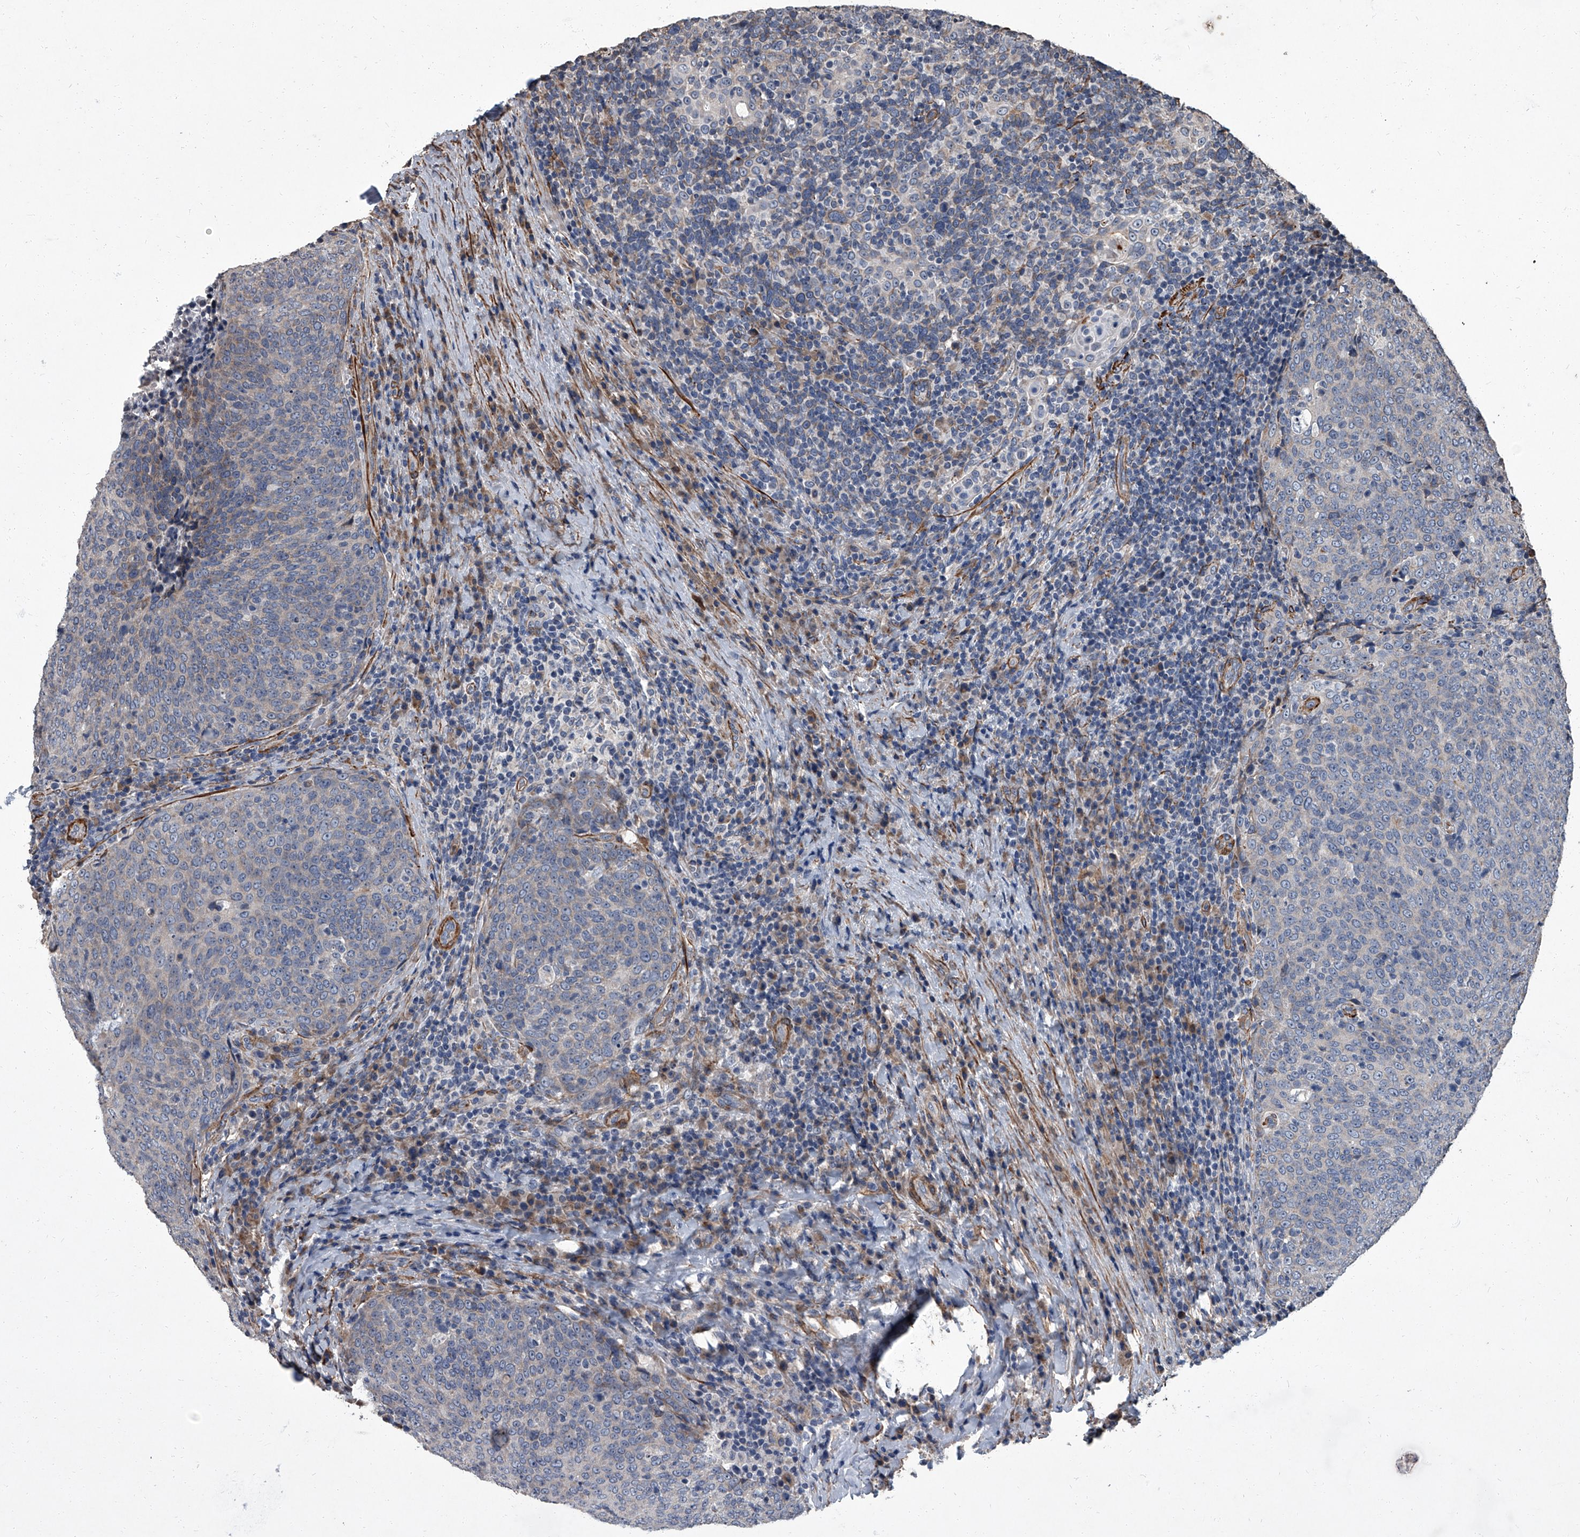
{"staining": {"intensity": "negative", "quantity": "none", "location": "none"}, "tissue": "head and neck cancer", "cell_type": "Tumor cells", "image_type": "cancer", "snomed": [{"axis": "morphology", "description": "Squamous cell carcinoma, NOS"}, {"axis": "morphology", "description": "Squamous cell carcinoma, metastatic, NOS"}, {"axis": "topography", "description": "Lymph node"}, {"axis": "topography", "description": "Head-Neck"}], "caption": "An immunohistochemistry image of metastatic squamous cell carcinoma (head and neck) is shown. There is no staining in tumor cells of metastatic squamous cell carcinoma (head and neck).", "gene": "SIRT4", "patient": {"sex": "male", "age": 62}}